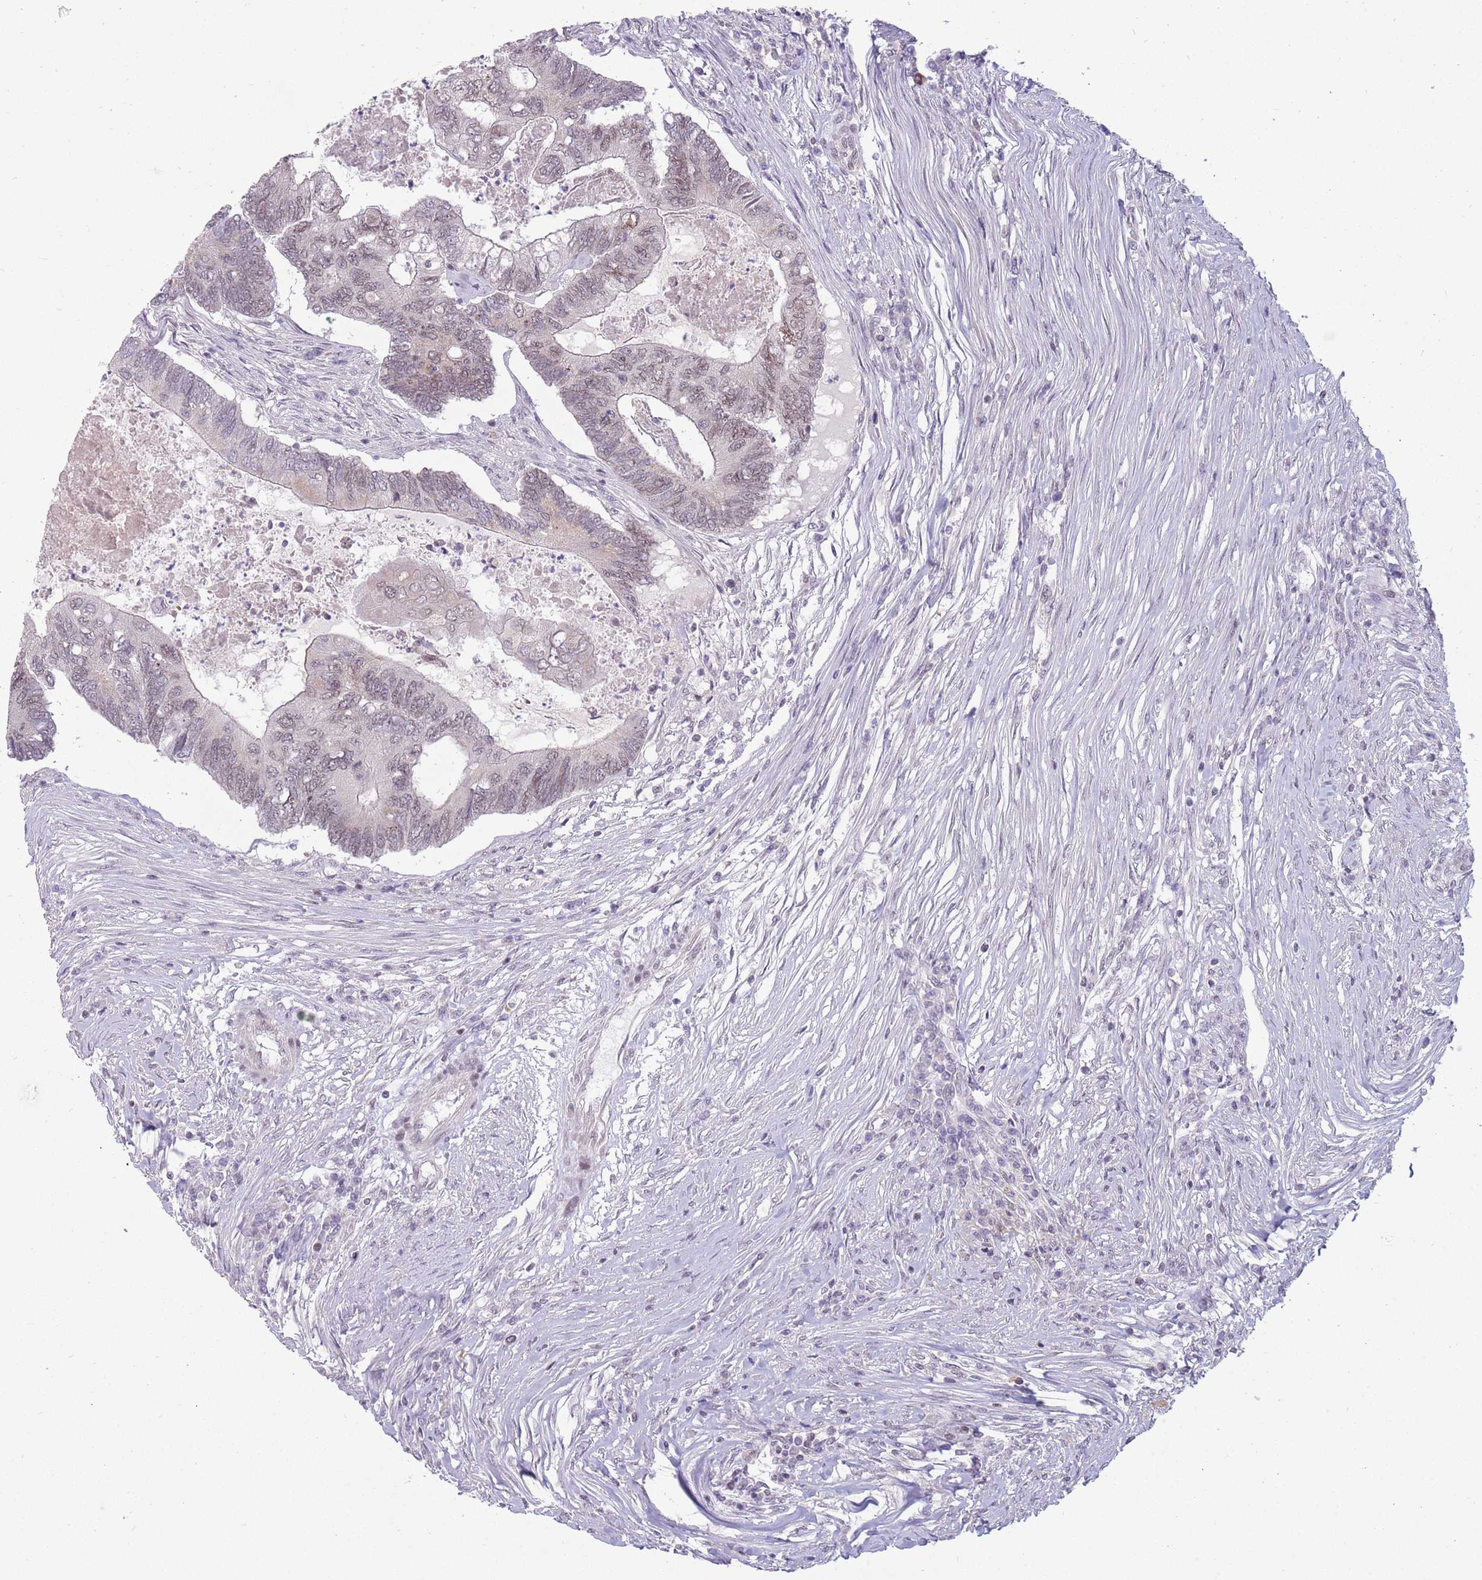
{"staining": {"intensity": "moderate", "quantity": "25%-75%", "location": "nuclear"}, "tissue": "colorectal cancer", "cell_type": "Tumor cells", "image_type": "cancer", "snomed": [{"axis": "morphology", "description": "Adenocarcinoma, NOS"}, {"axis": "topography", "description": "Colon"}], "caption": "Immunohistochemical staining of human colorectal cancer (adenocarcinoma) exhibits moderate nuclear protein staining in about 25%-75% of tumor cells.", "gene": "ZNF574", "patient": {"sex": "female", "age": 67}}